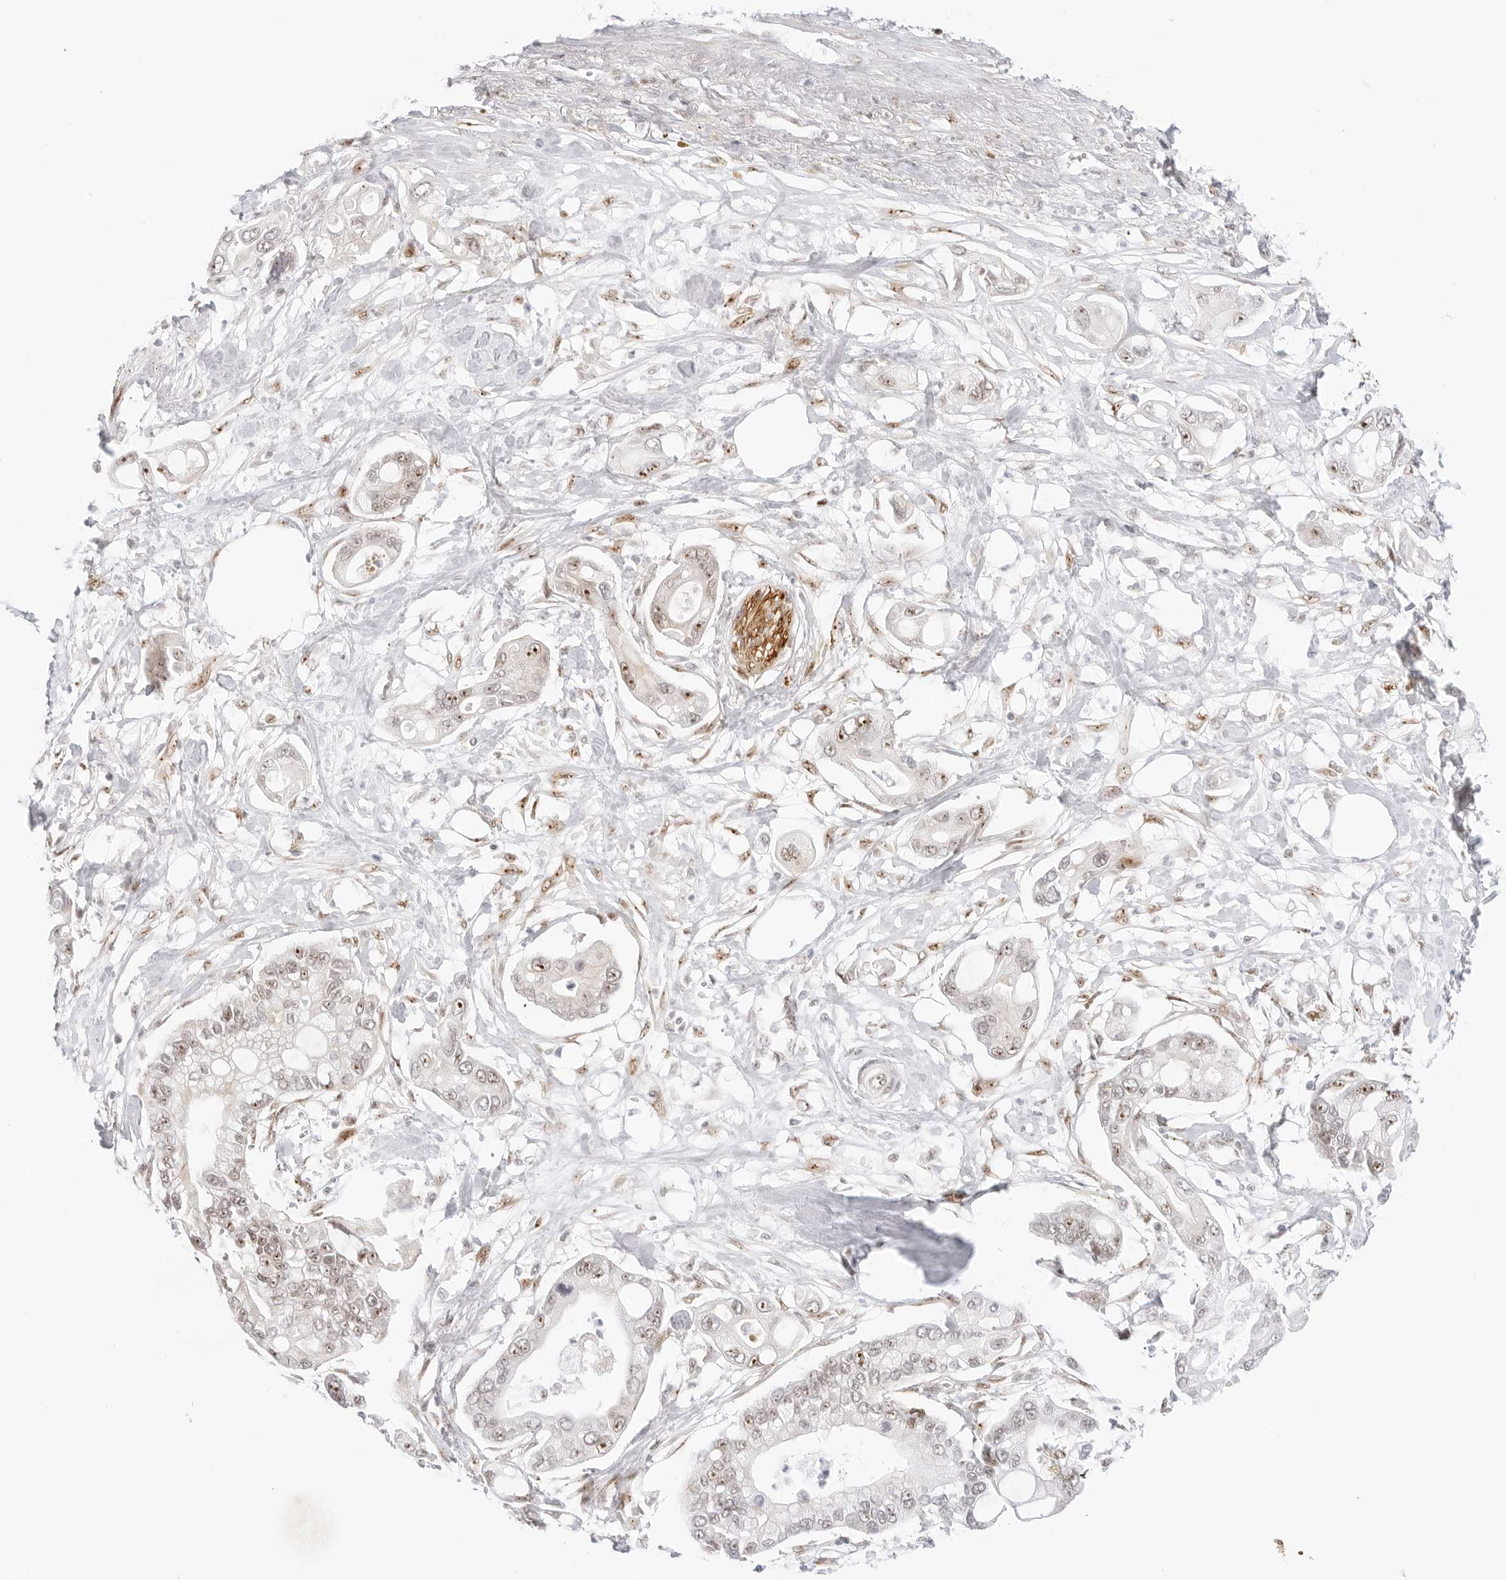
{"staining": {"intensity": "moderate", "quantity": ">75%", "location": "nuclear"}, "tissue": "pancreatic cancer", "cell_type": "Tumor cells", "image_type": "cancer", "snomed": [{"axis": "morphology", "description": "Adenocarcinoma, NOS"}, {"axis": "topography", "description": "Pancreas"}], "caption": "This is a photomicrograph of IHC staining of pancreatic adenocarcinoma, which shows moderate expression in the nuclear of tumor cells.", "gene": "HIPK3", "patient": {"sex": "male", "age": 68}}